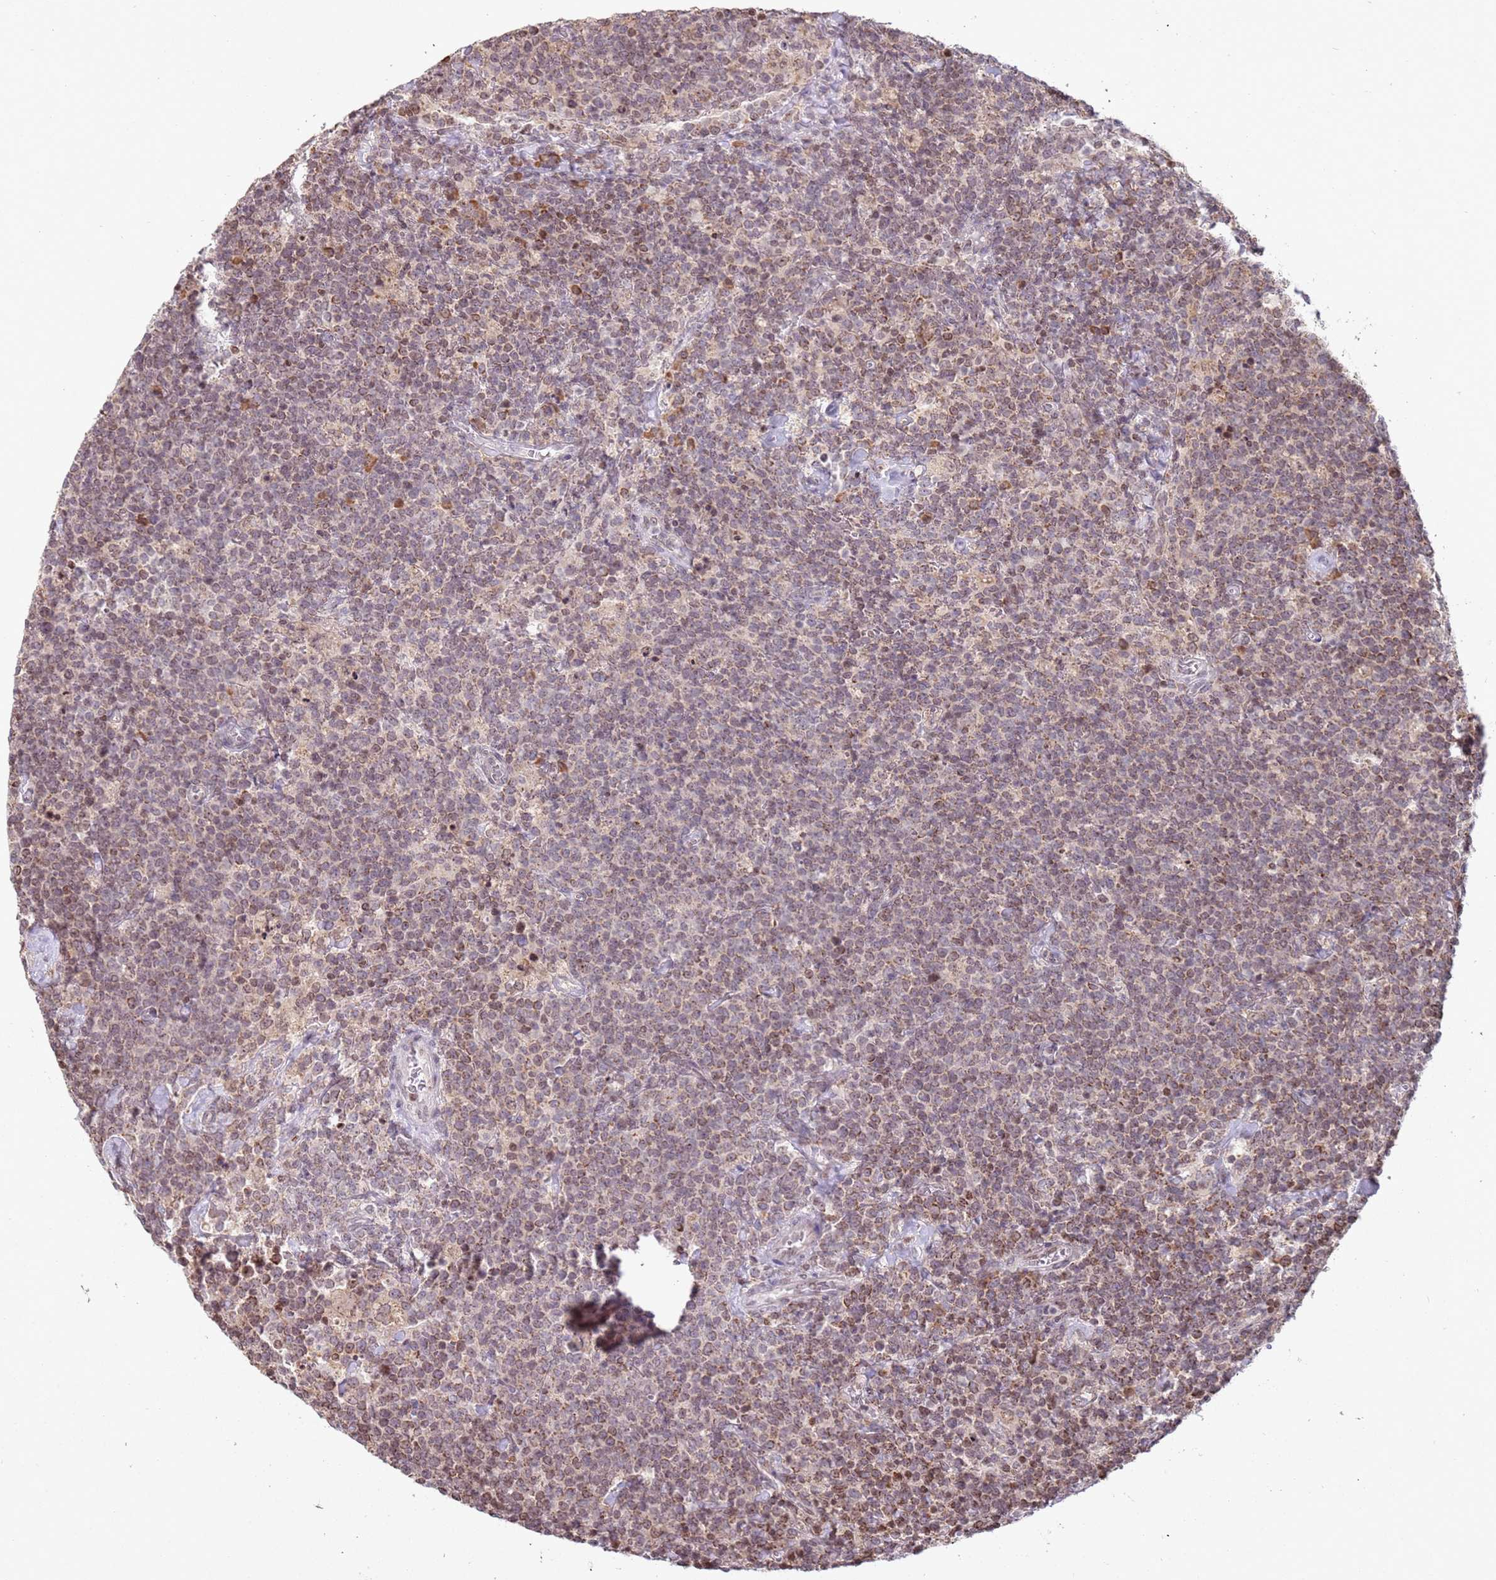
{"staining": {"intensity": "weak", "quantity": "25%-75%", "location": "cytoplasmic/membranous,nuclear"}, "tissue": "lymphoma", "cell_type": "Tumor cells", "image_type": "cancer", "snomed": [{"axis": "morphology", "description": "Malignant lymphoma, non-Hodgkin's type, High grade"}, {"axis": "topography", "description": "Lymph node"}], "caption": "About 25%-75% of tumor cells in human high-grade malignant lymphoma, non-Hodgkin's type show weak cytoplasmic/membranous and nuclear protein staining as visualized by brown immunohistochemical staining.", "gene": "SCAF1", "patient": {"sex": "male", "age": 61}}